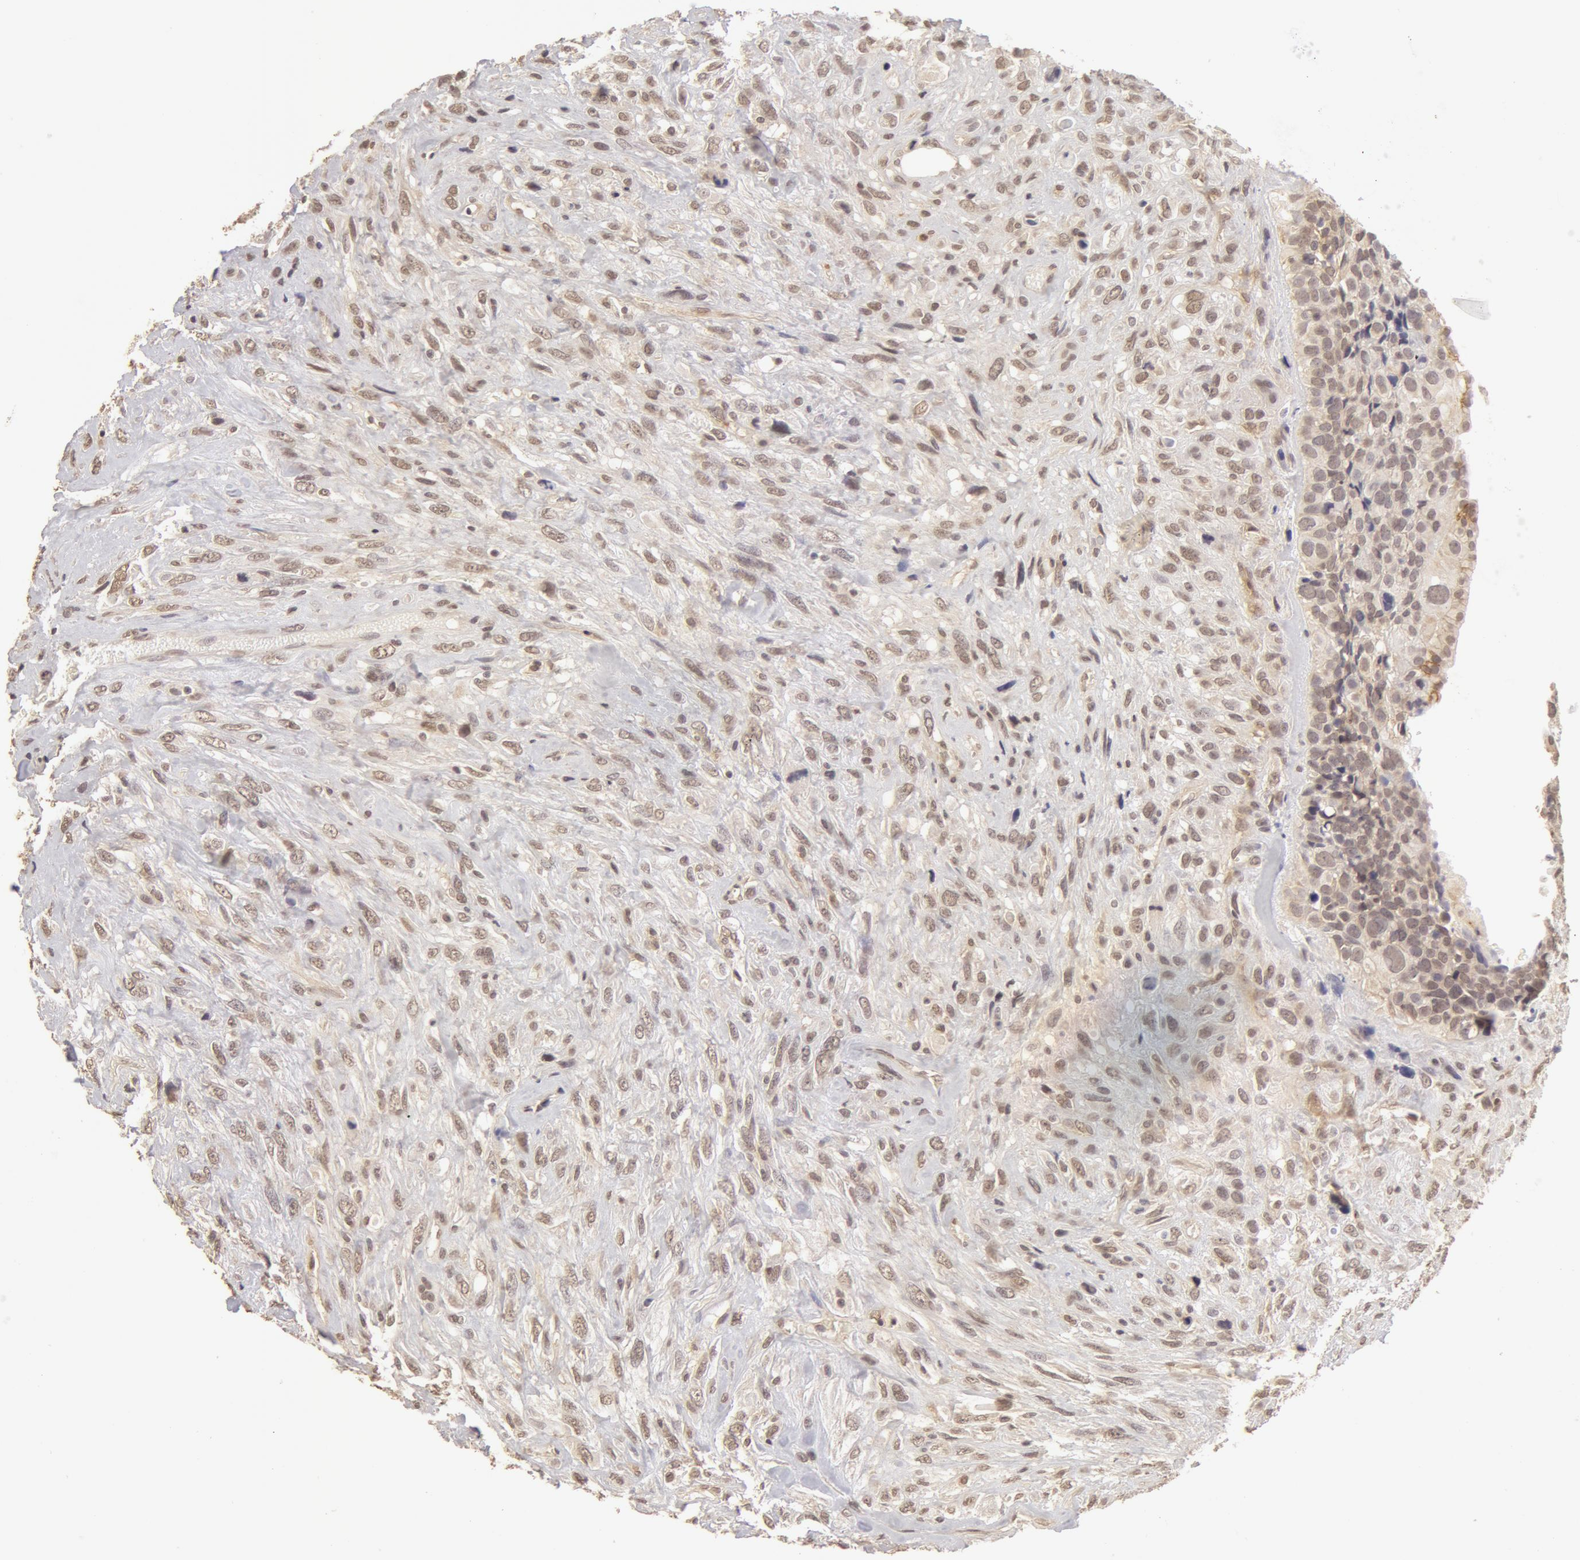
{"staining": {"intensity": "weak", "quantity": ">75%", "location": "cytoplasmic/membranous,nuclear"}, "tissue": "breast cancer", "cell_type": "Tumor cells", "image_type": "cancer", "snomed": [{"axis": "morphology", "description": "Neoplasm, malignant, NOS"}, {"axis": "topography", "description": "Breast"}], "caption": "Immunohistochemistry (IHC) of breast cancer demonstrates low levels of weak cytoplasmic/membranous and nuclear expression in about >75% of tumor cells.", "gene": "ADAM10", "patient": {"sex": "female", "age": 50}}